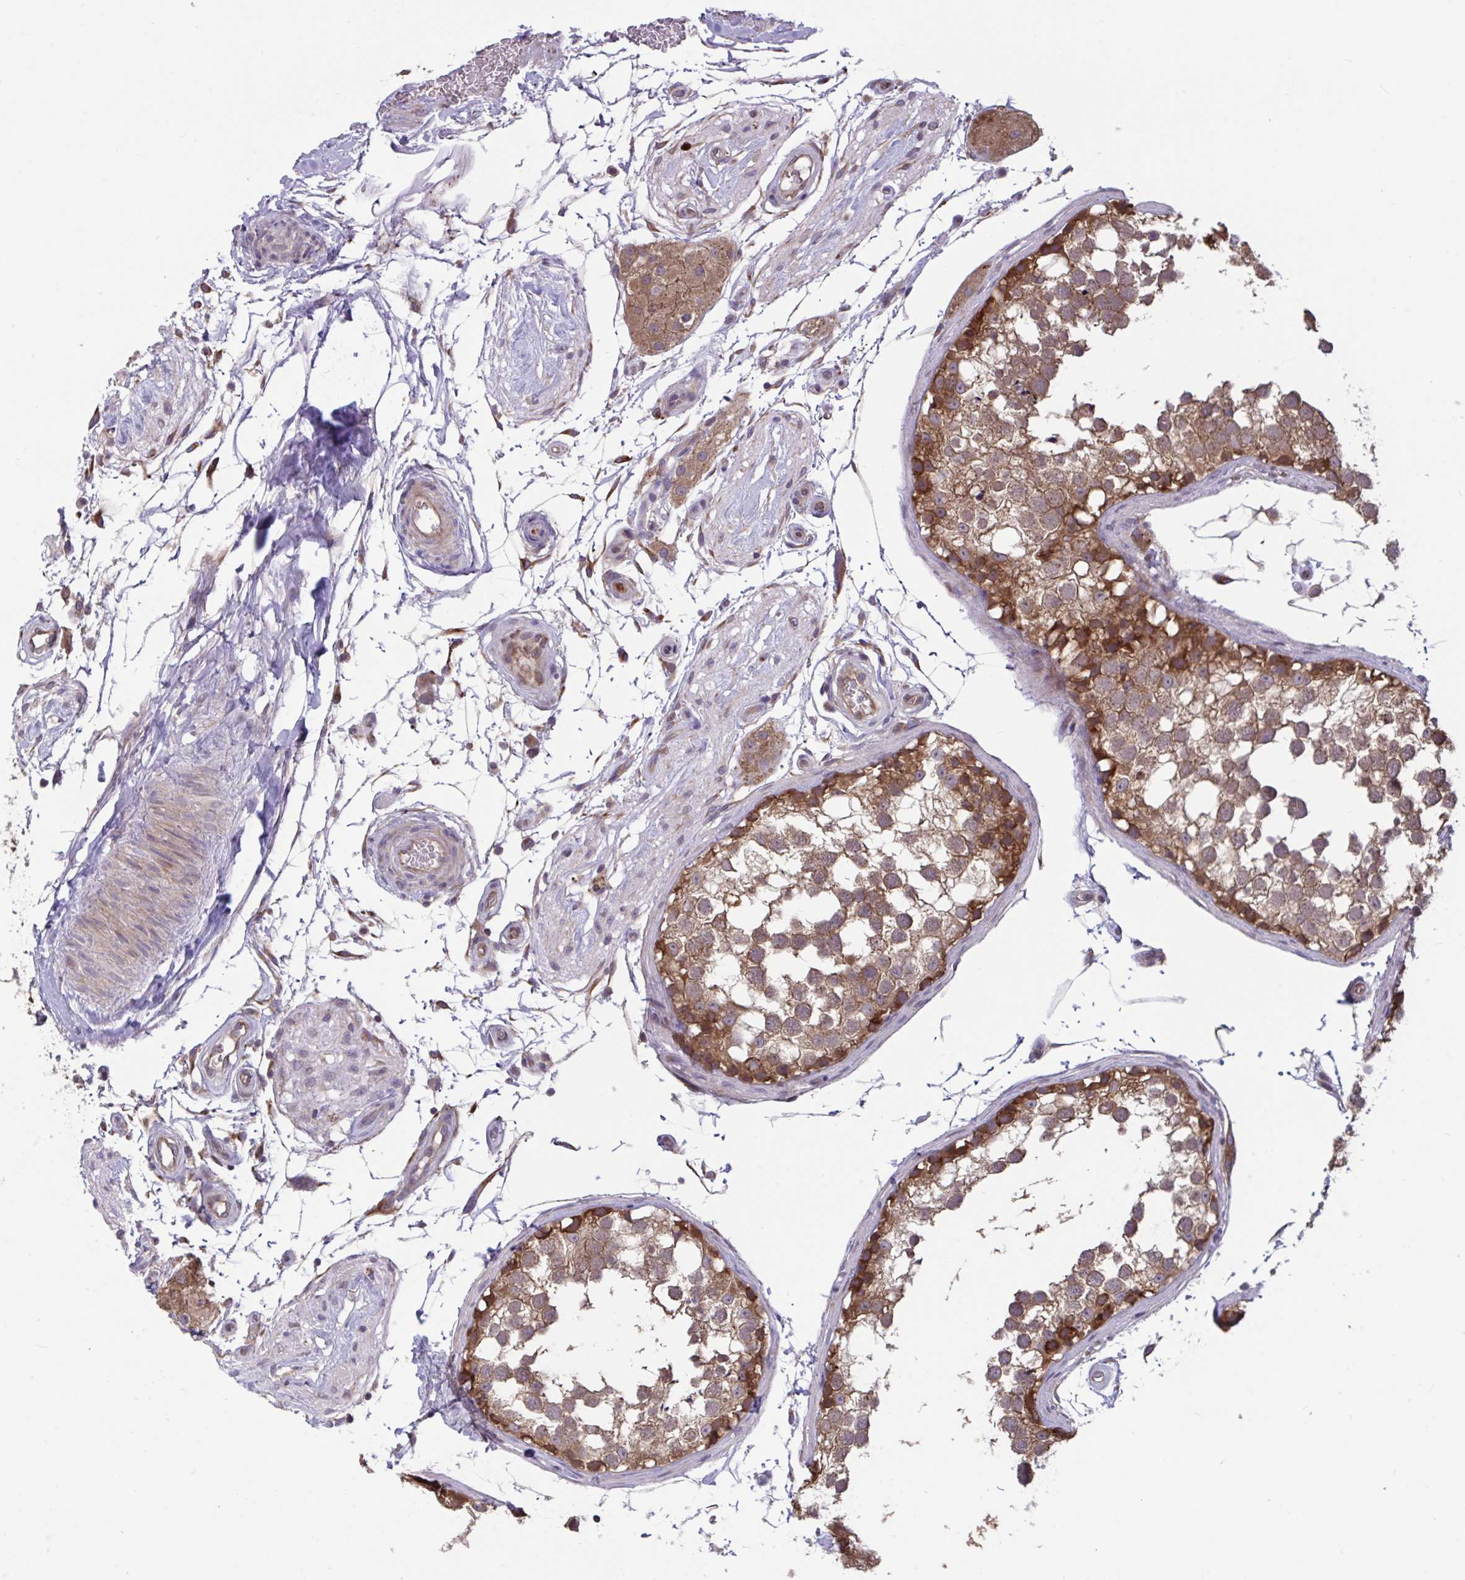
{"staining": {"intensity": "strong", "quantity": ">75%", "location": "cytoplasmic/membranous"}, "tissue": "testis", "cell_type": "Cells in seminiferous ducts", "image_type": "normal", "snomed": [{"axis": "morphology", "description": "Normal tissue, NOS"}, {"axis": "morphology", "description": "Seminoma, NOS"}, {"axis": "topography", "description": "Testis"}], "caption": "Testis stained for a protein (brown) exhibits strong cytoplasmic/membranous positive staining in approximately >75% of cells in seminiferous ducts.", "gene": "IST1", "patient": {"sex": "male", "age": 65}}